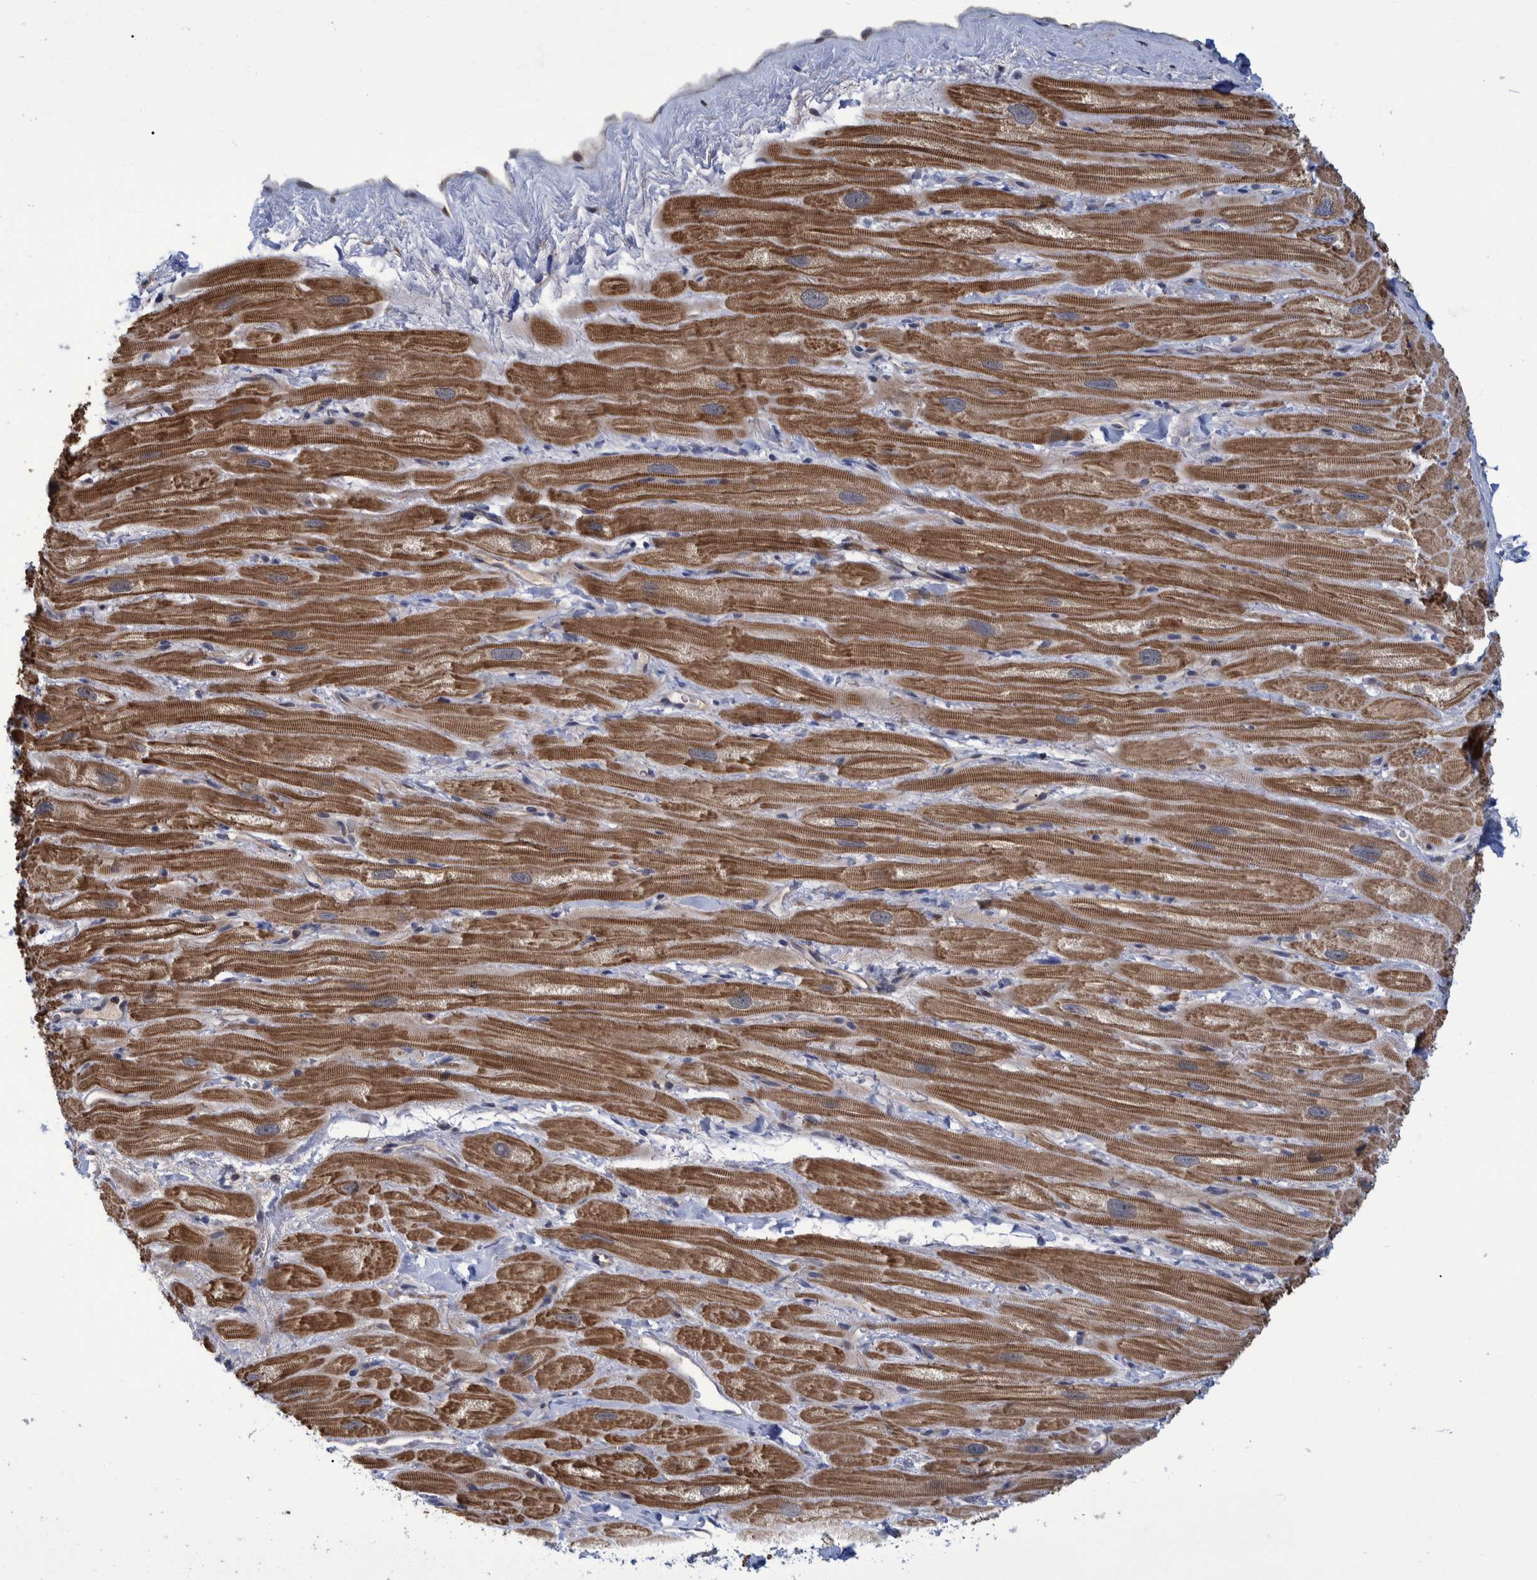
{"staining": {"intensity": "moderate", "quantity": "25%-75%", "location": "cytoplasmic/membranous"}, "tissue": "heart muscle", "cell_type": "Cardiomyocytes", "image_type": "normal", "snomed": [{"axis": "morphology", "description": "Normal tissue, NOS"}, {"axis": "topography", "description": "Heart"}], "caption": "Cardiomyocytes exhibit moderate cytoplasmic/membranous positivity in about 25%-75% of cells in normal heart muscle. The staining was performed using DAB (3,3'-diaminobenzidine) to visualize the protein expression in brown, while the nuclei were stained in blue with hematoxylin (Magnification: 20x).", "gene": "PCYT2", "patient": {"sex": "male", "age": 49}}